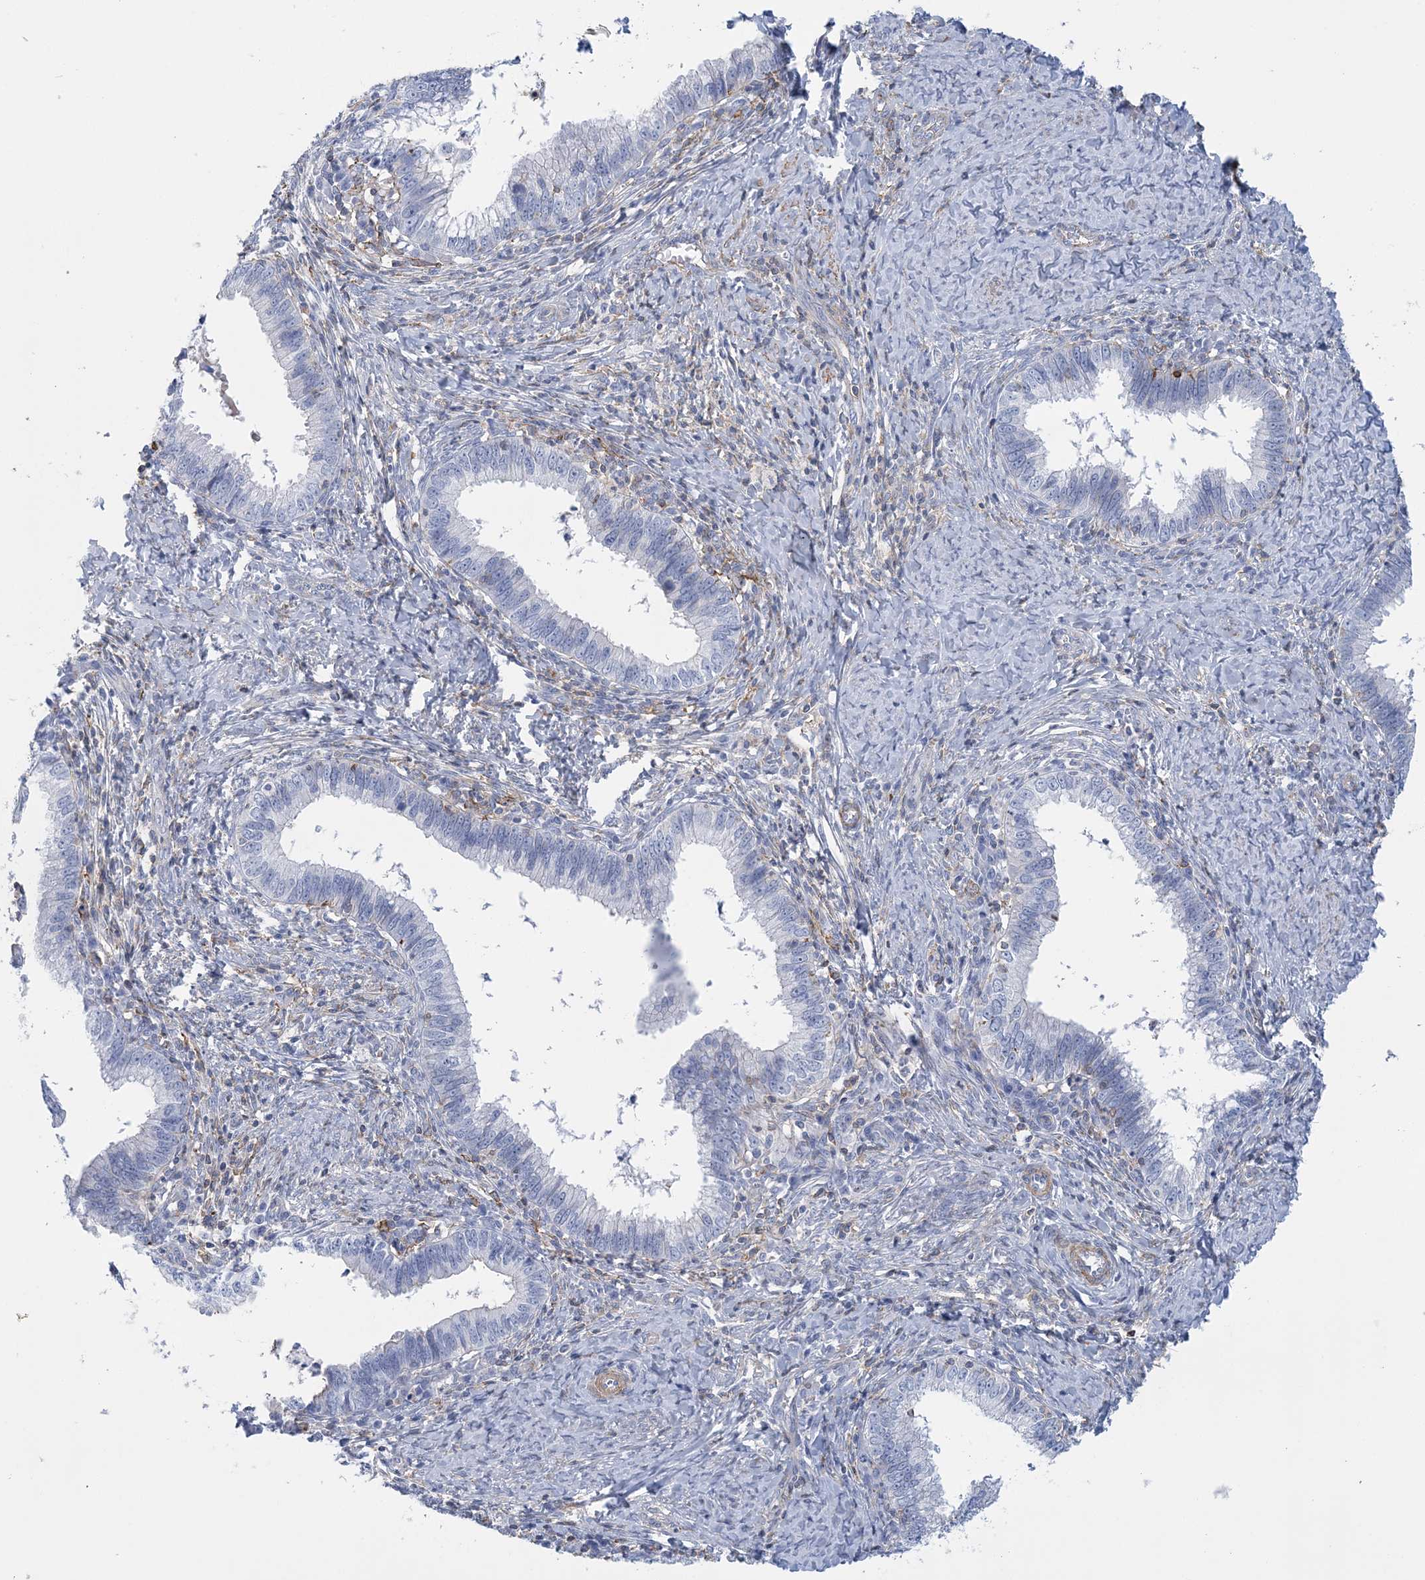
{"staining": {"intensity": "negative", "quantity": "none", "location": "none"}, "tissue": "cervical cancer", "cell_type": "Tumor cells", "image_type": "cancer", "snomed": [{"axis": "morphology", "description": "Adenocarcinoma, NOS"}, {"axis": "topography", "description": "Cervix"}], "caption": "This is an immunohistochemistry micrograph of human cervical adenocarcinoma. There is no staining in tumor cells.", "gene": "C11orf21", "patient": {"sex": "female", "age": 36}}